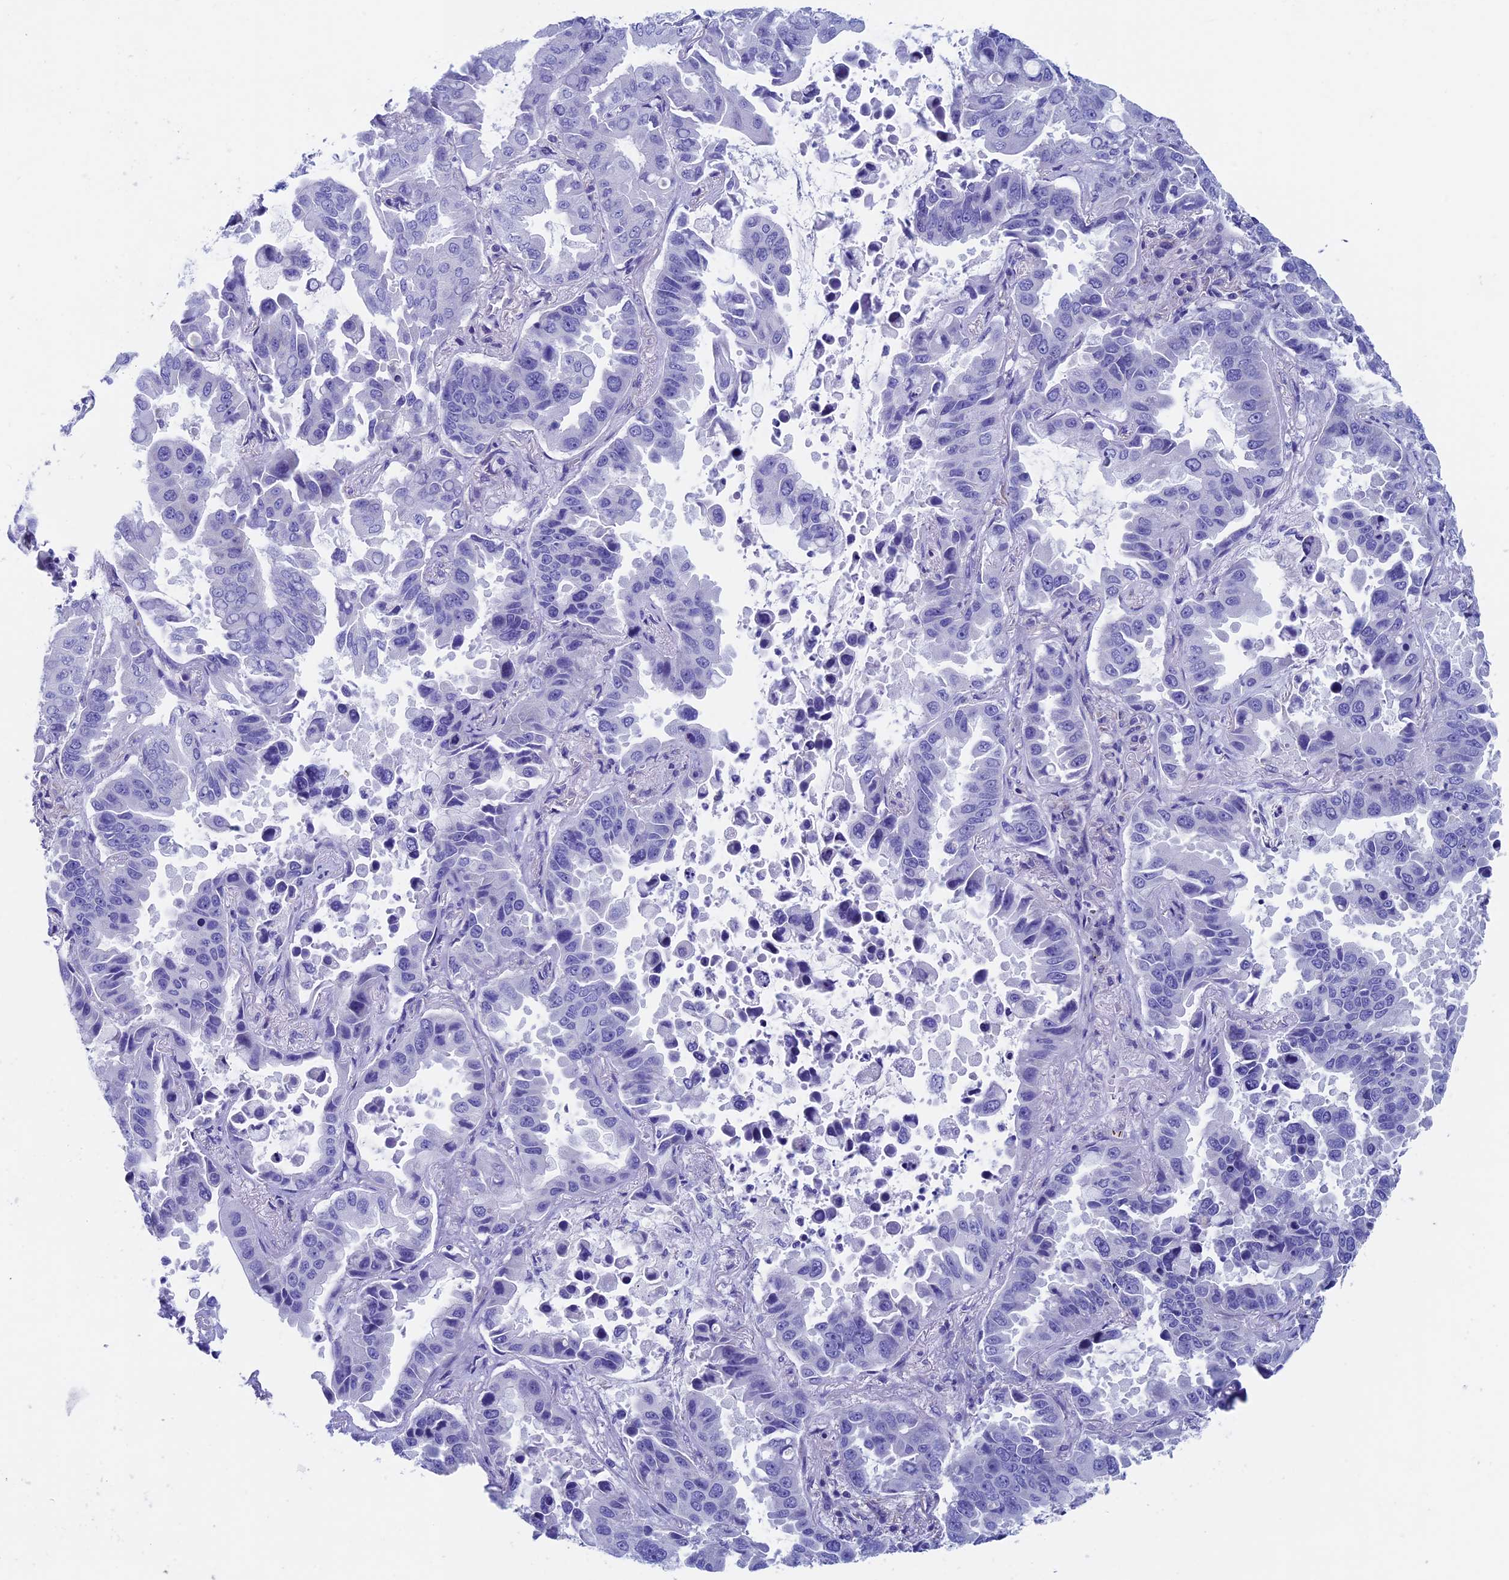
{"staining": {"intensity": "negative", "quantity": "none", "location": "none"}, "tissue": "lung cancer", "cell_type": "Tumor cells", "image_type": "cancer", "snomed": [{"axis": "morphology", "description": "Adenocarcinoma, NOS"}, {"axis": "topography", "description": "Lung"}], "caption": "Immunohistochemical staining of human adenocarcinoma (lung) displays no significant expression in tumor cells.", "gene": "SEPTIN1", "patient": {"sex": "male", "age": 64}}